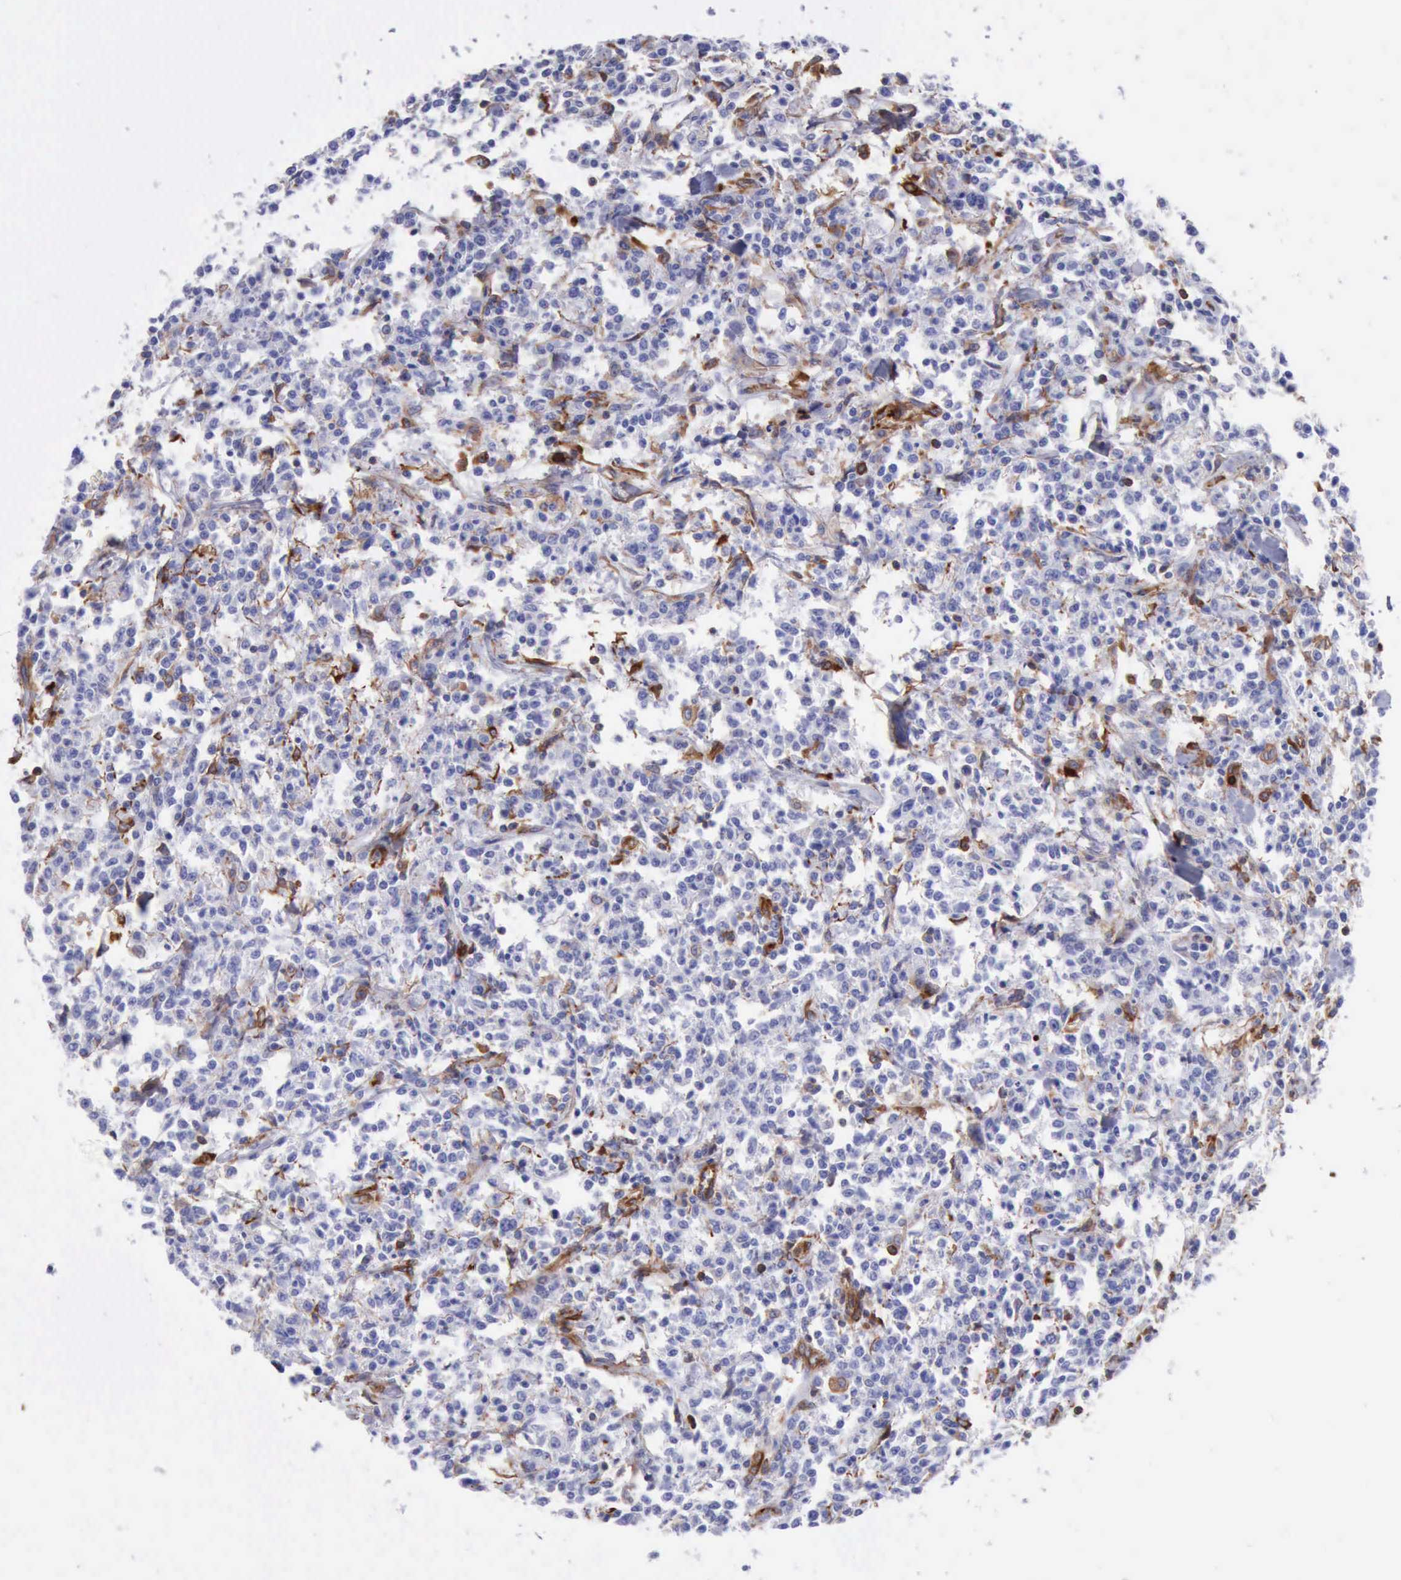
{"staining": {"intensity": "negative", "quantity": "none", "location": "none"}, "tissue": "lymphoma", "cell_type": "Tumor cells", "image_type": "cancer", "snomed": [{"axis": "morphology", "description": "Malignant lymphoma, non-Hodgkin's type, Low grade"}, {"axis": "topography", "description": "Small intestine"}], "caption": "Lymphoma stained for a protein using IHC reveals no expression tumor cells.", "gene": "FLNA", "patient": {"sex": "female", "age": 59}}